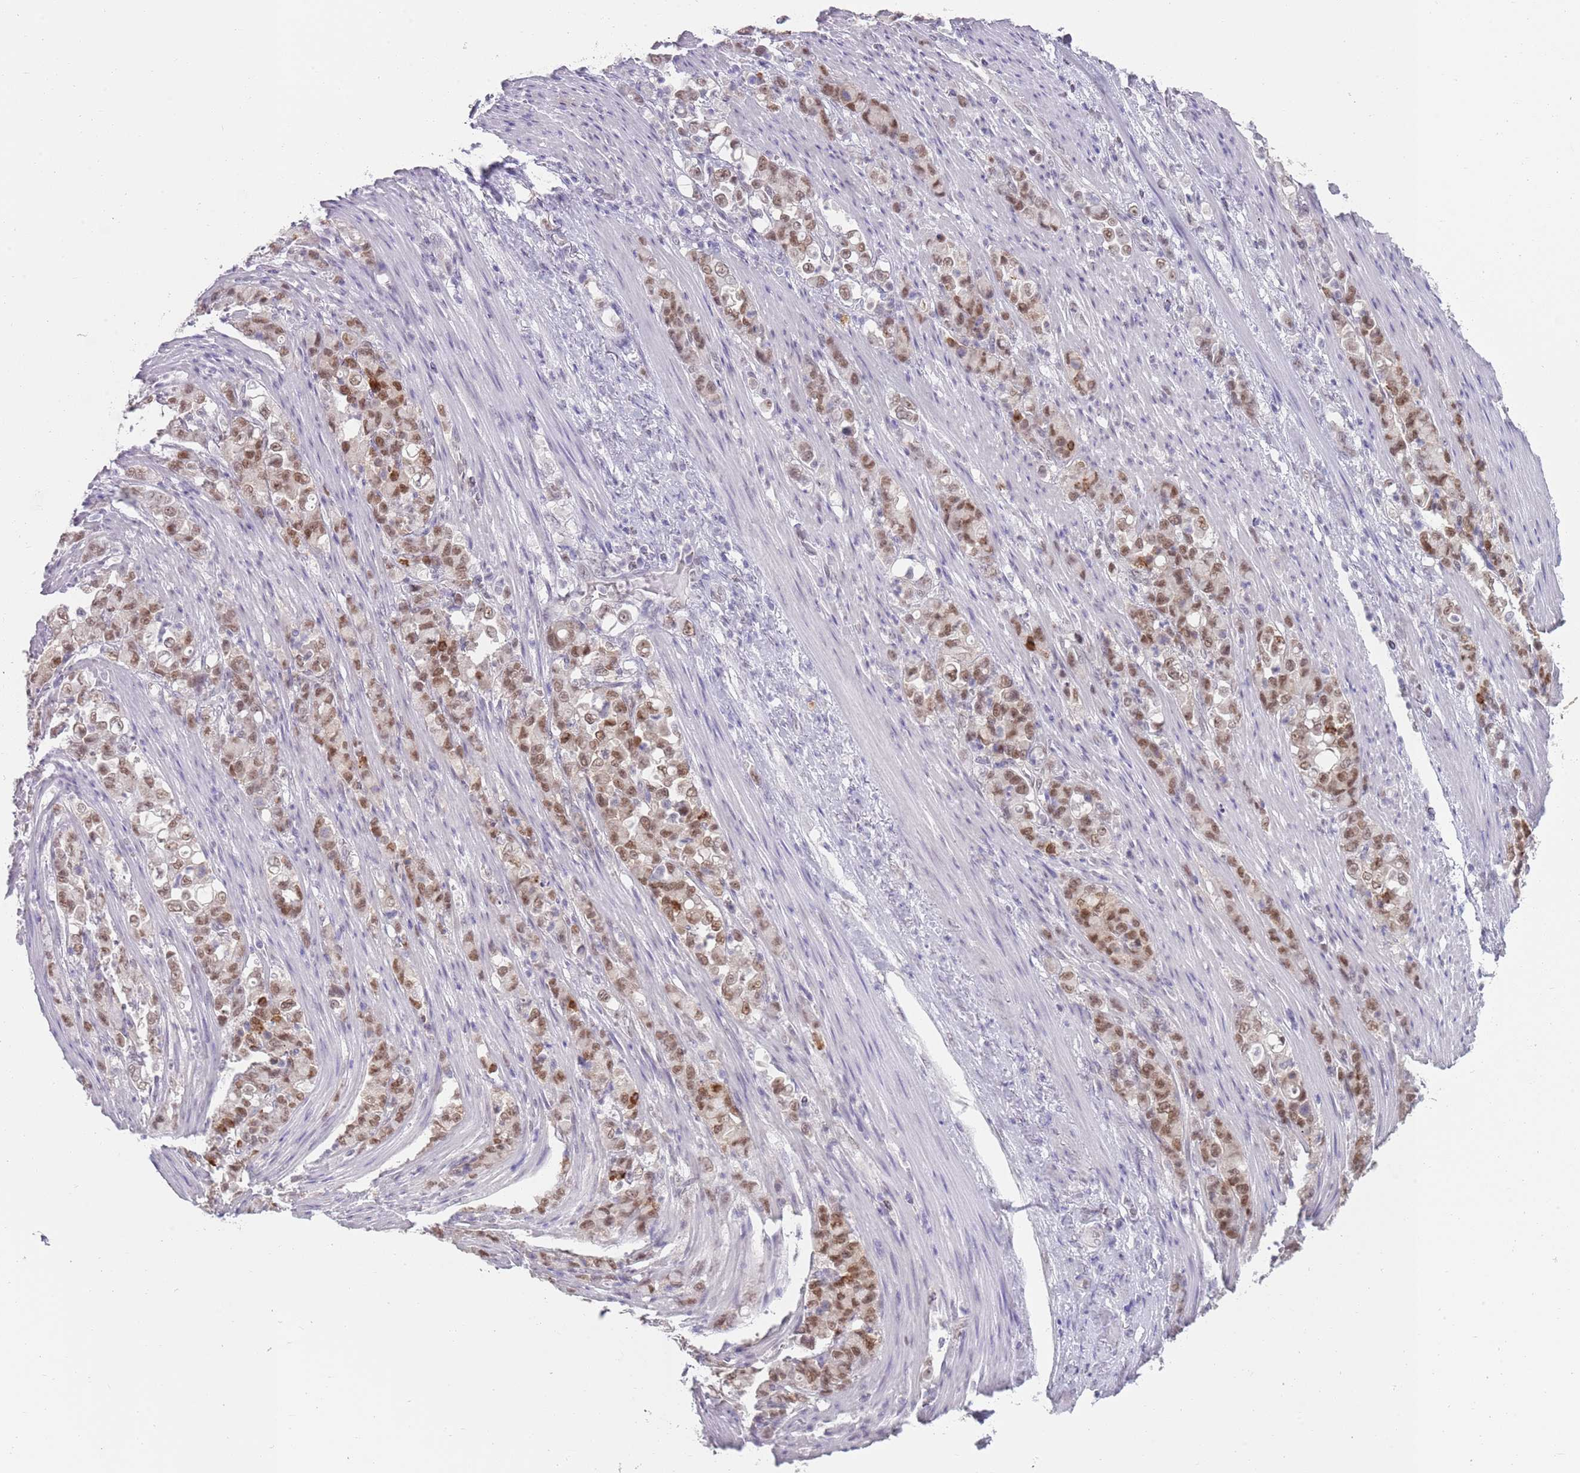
{"staining": {"intensity": "moderate", "quantity": ">75%", "location": "nuclear"}, "tissue": "stomach cancer", "cell_type": "Tumor cells", "image_type": "cancer", "snomed": [{"axis": "morphology", "description": "Normal tissue, NOS"}, {"axis": "morphology", "description": "Adenocarcinoma, NOS"}, {"axis": "topography", "description": "Stomach"}], "caption": "Immunohistochemistry photomicrograph of neoplastic tissue: adenocarcinoma (stomach) stained using immunohistochemistry (IHC) reveals medium levels of moderate protein expression localized specifically in the nuclear of tumor cells, appearing as a nuclear brown color.", "gene": "SEPHS2", "patient": {"sex": "female", "age": 79}}